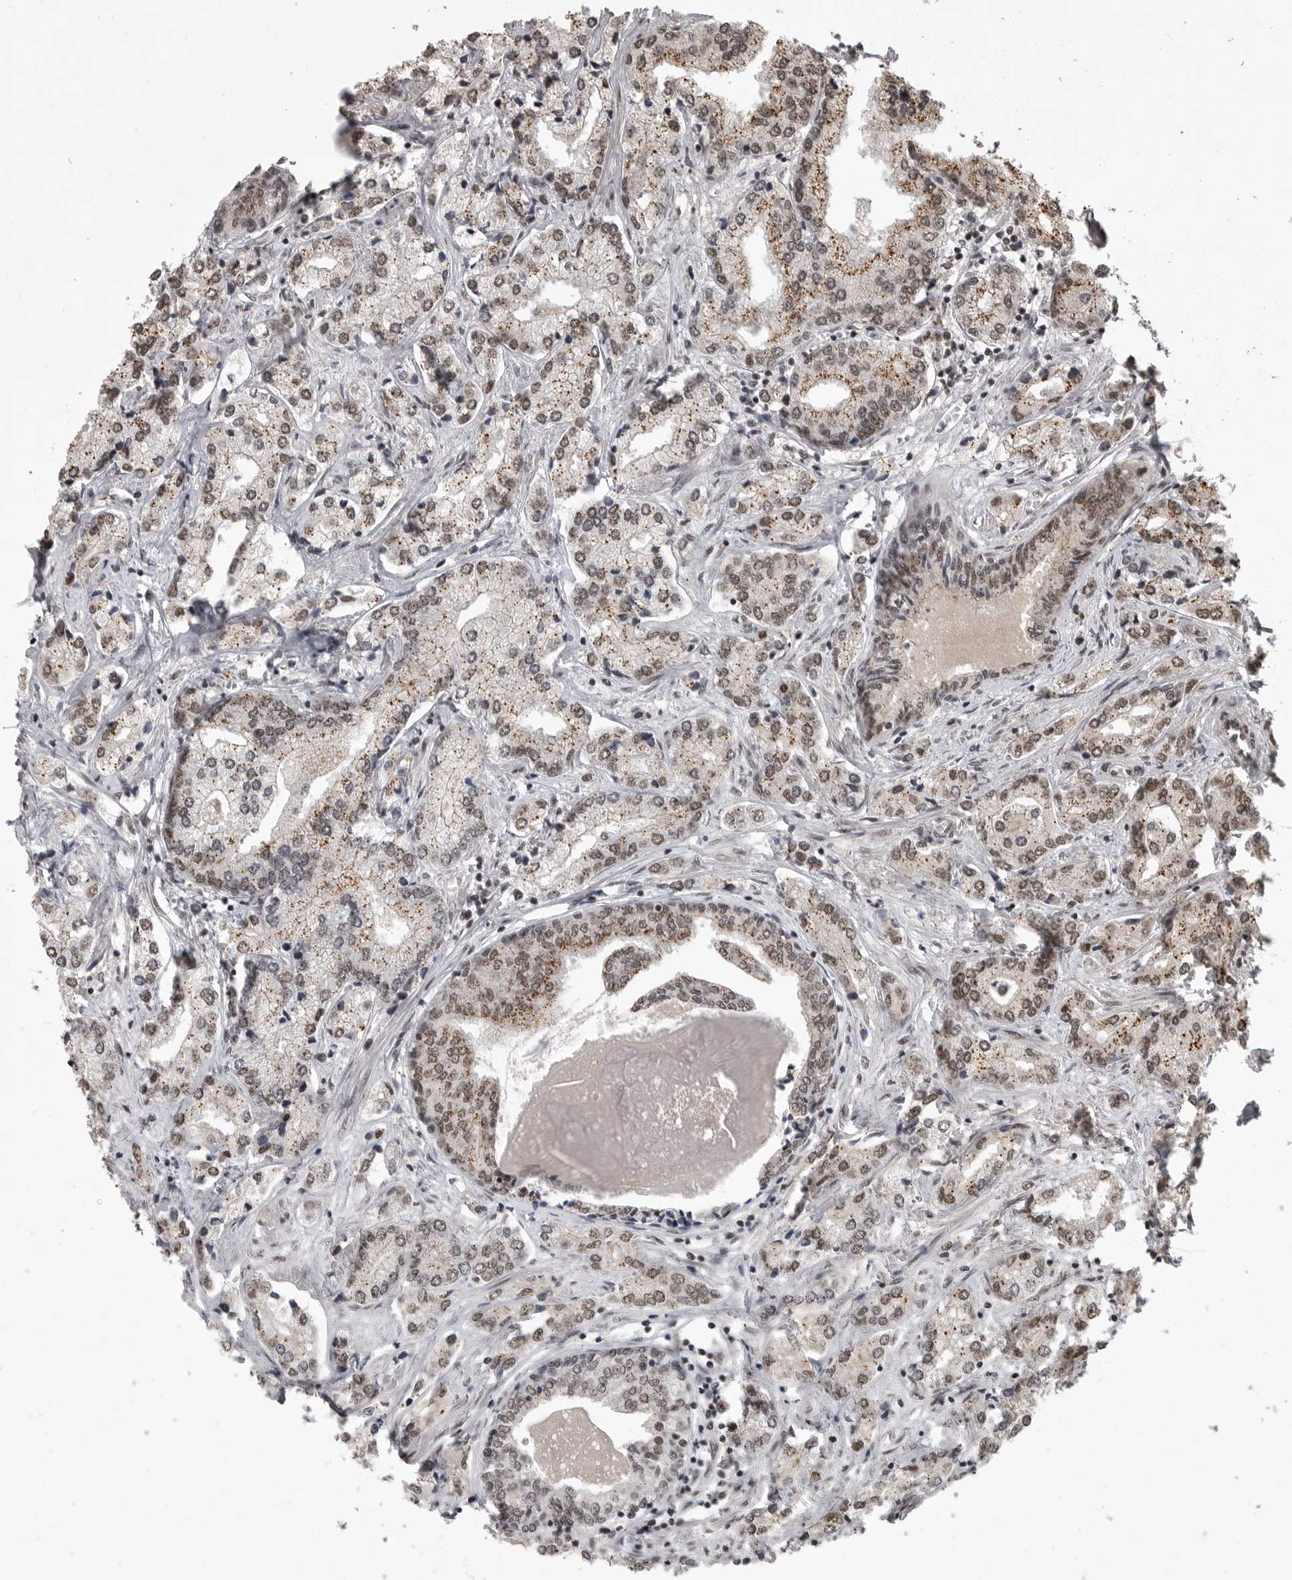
{"staining": {"intensity": "moderate", "quantity": "25%-75%", "location": "cytoplasmic/membranous,nuclear"}, "tissue": "prostate cancer", "cell_type": "Tumor cells", "image_type": "cancer", "snomed": [{"axis": "morphology", "description": "Adenocarcinoma, High grade"}, {"axis": "topography", "description": "Prostate"}], "caption": "Protein staining of high-grade adenocarcinoma (prostate) tissue shows moderate cytoplasmic/membranous and nuclear expression in approximately 25%-75% of tumor cells. (DAB (3,3'-diaminobenzidine) = brown stain, brightfield microscopy at high magnification).", "gene": "CBLL1", "patient": {"sex": "male", "age": 66}}